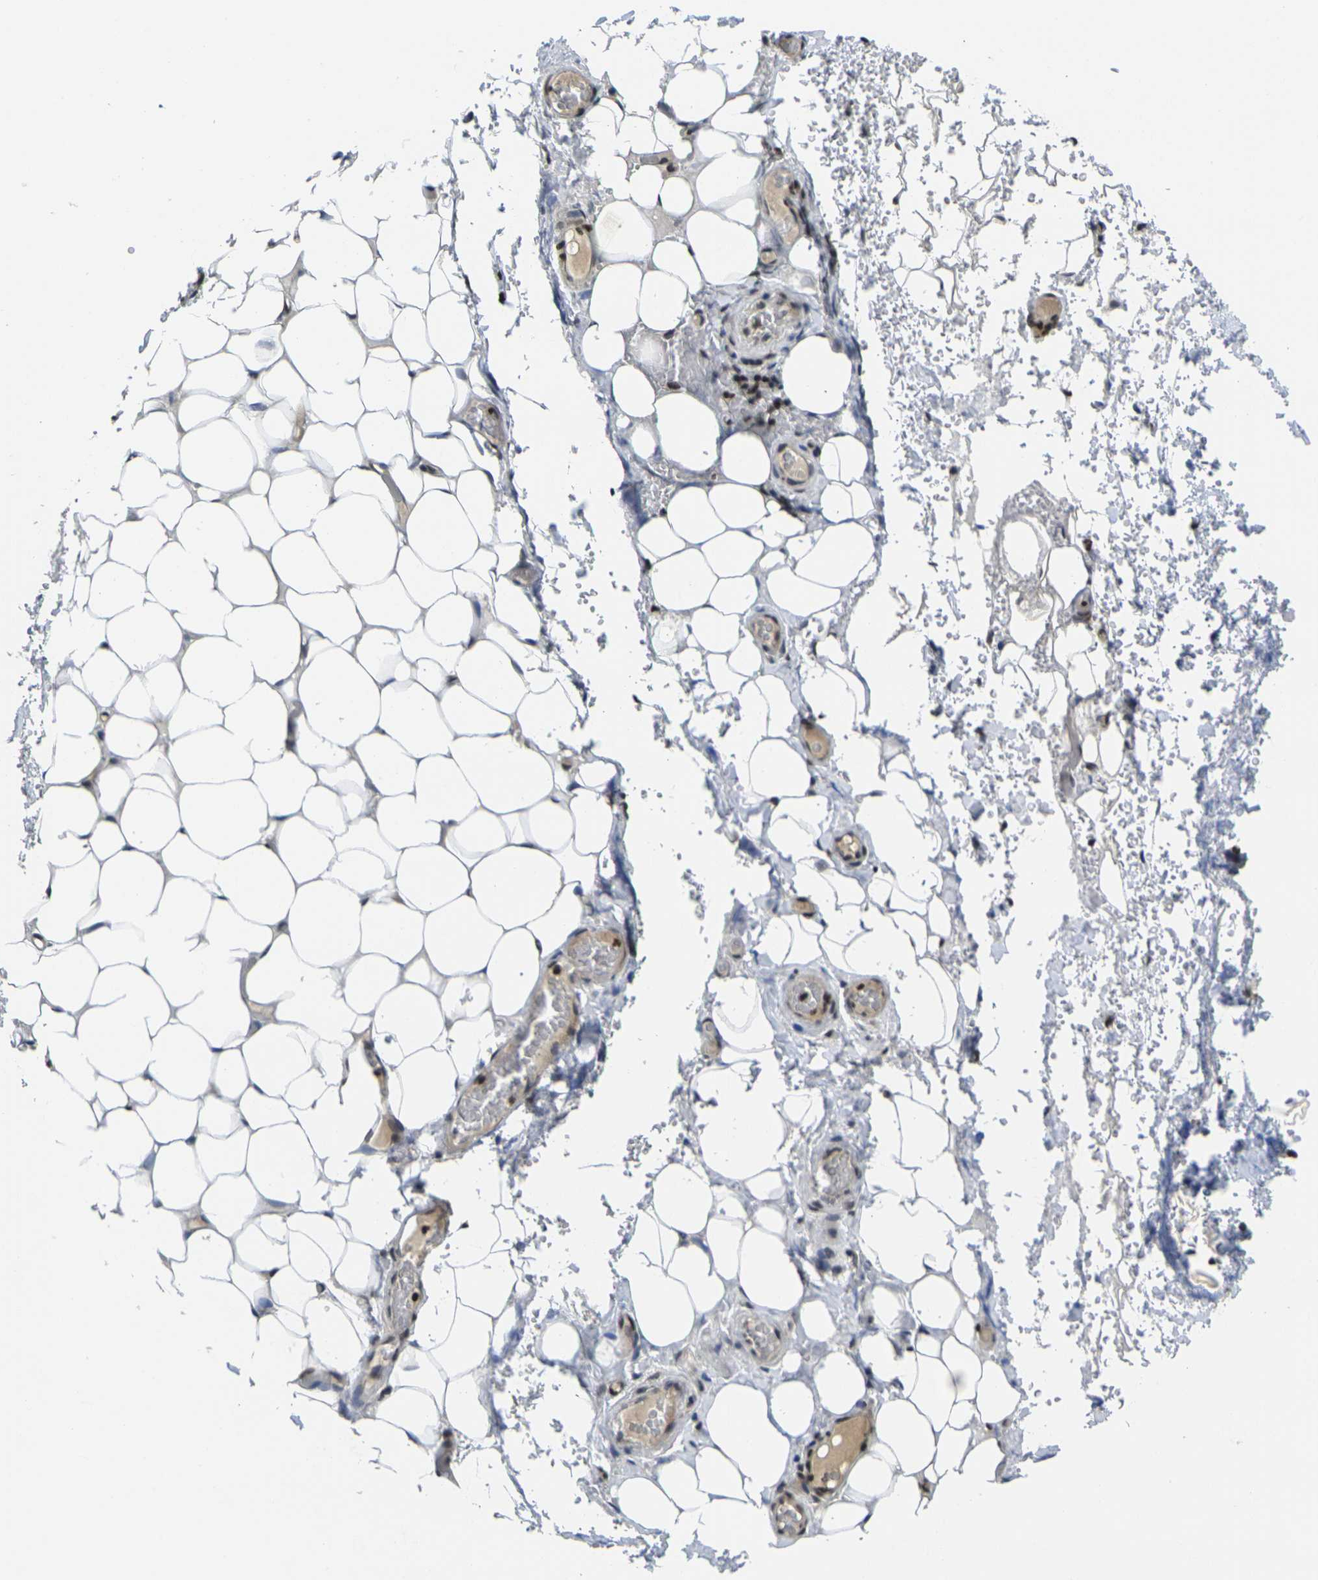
{"staining": {"intensity": "negative", "quantity": "none", "location": "none"}, "tissue": "adipose tissue", "cell_type": "Adipocytes", "image_type": "normal", "snomed": [{"axis": "morphology", "description": "Normal tissue, NOS"}, {"axis": "morphology", "description": "Adenocarcinoma, NOS"}, {"axis": "topography", "description": "Esophagus"}], "caption": "An immunohistochemistry (IHC) photomicrograph of benign adipose tissue is shown. There is no staining in adipocytes of adipose tissue. (DAB IHC visualized using brightfield microscopy, high magnification).", "gene": "H1", "patient": {"sex": "male", "age": 62}}